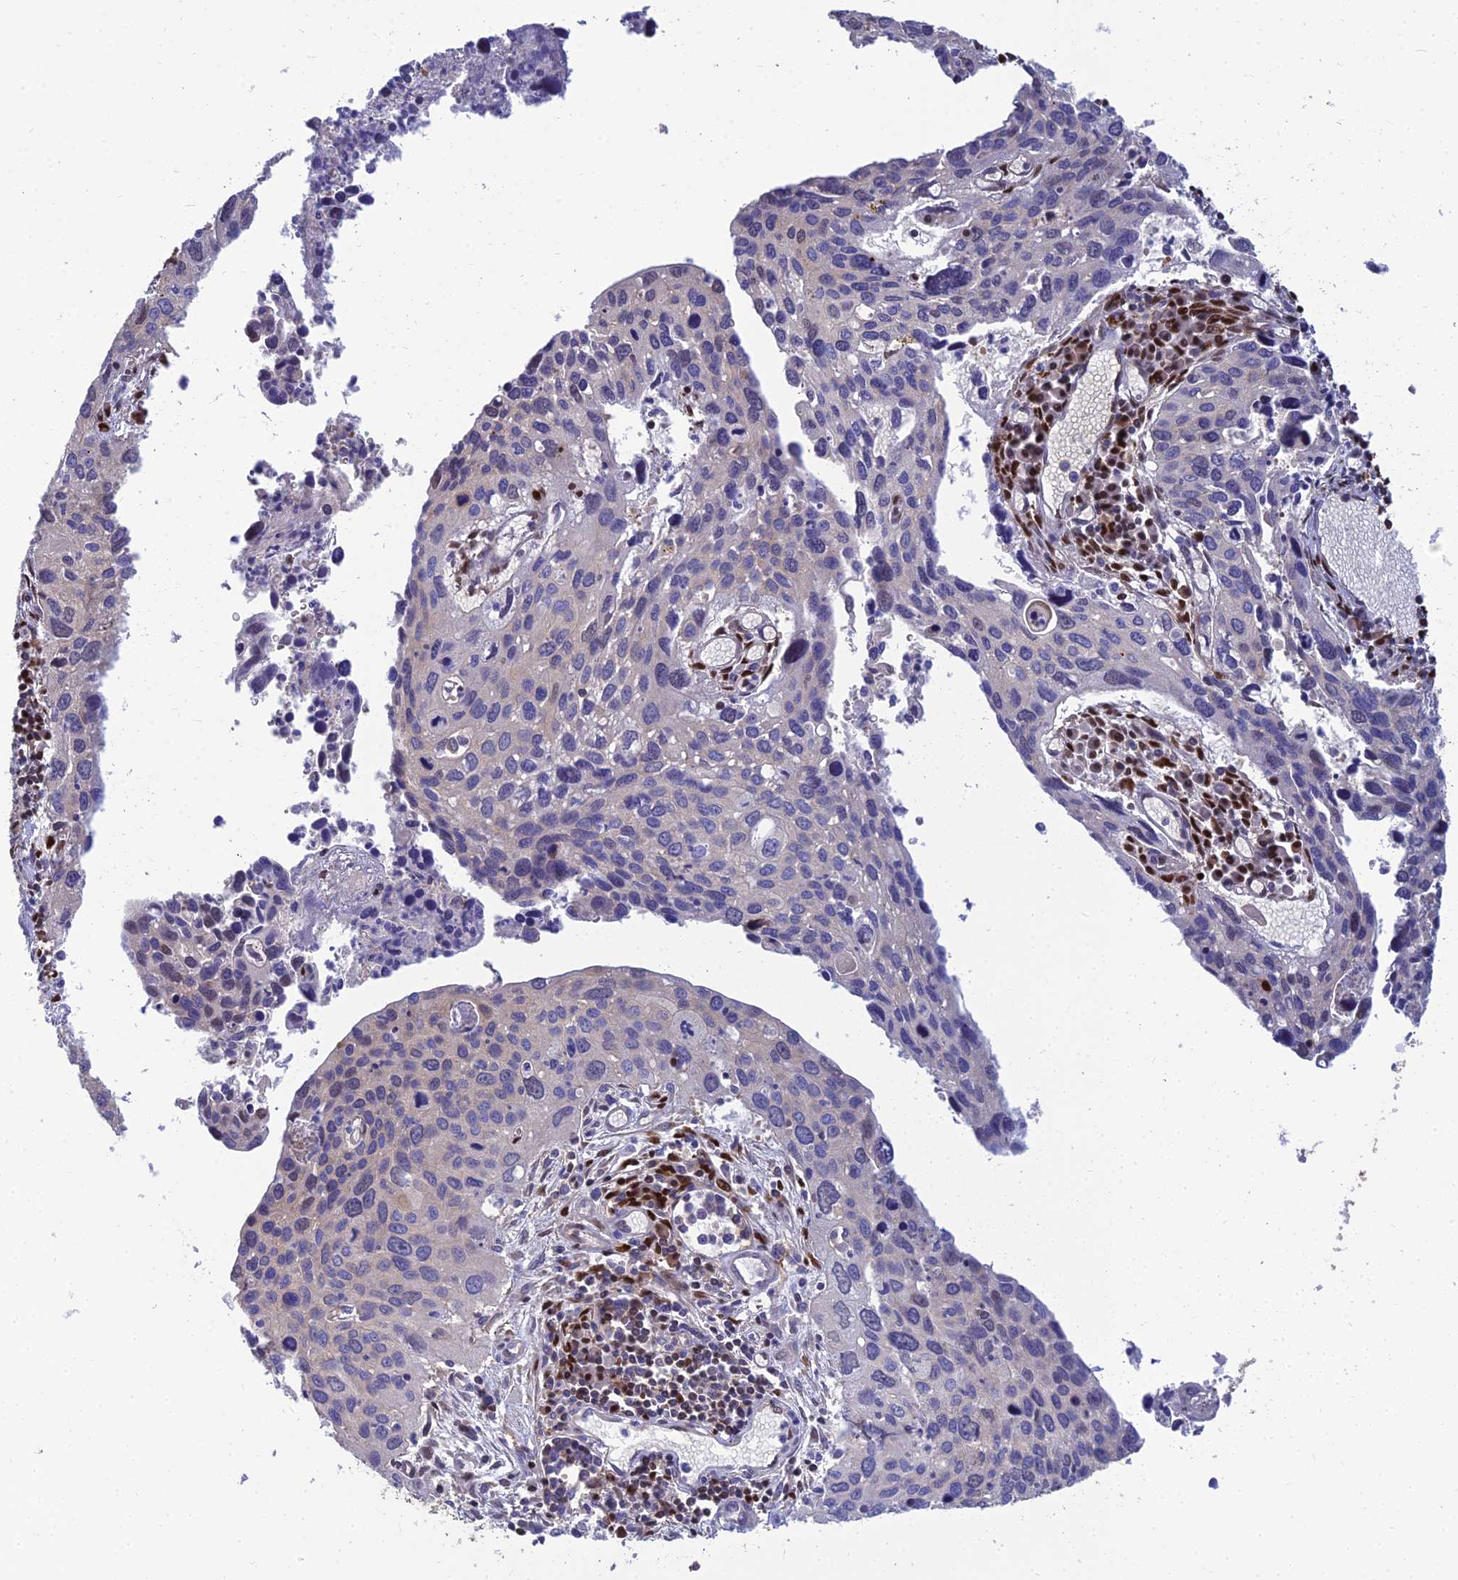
{"staining": {"intensity": "negative", "quantity": "none", "location": "none"}, "tissue": "cervical cancer", "cell_type": "Tumor cells", "image_type": "cancer", "snomed": [{"axis": "morphology", "description": "Squamous cell carcinoma, NOS"}, {"axis": "topography", "description": "Cervix"}], "caption": "The histopathology image reveals no significant staining in tumor cells of squamous cell carcinoma (cervical).", "gene": "DNPEP", "patient": {"sex": "female", "age": 55}}